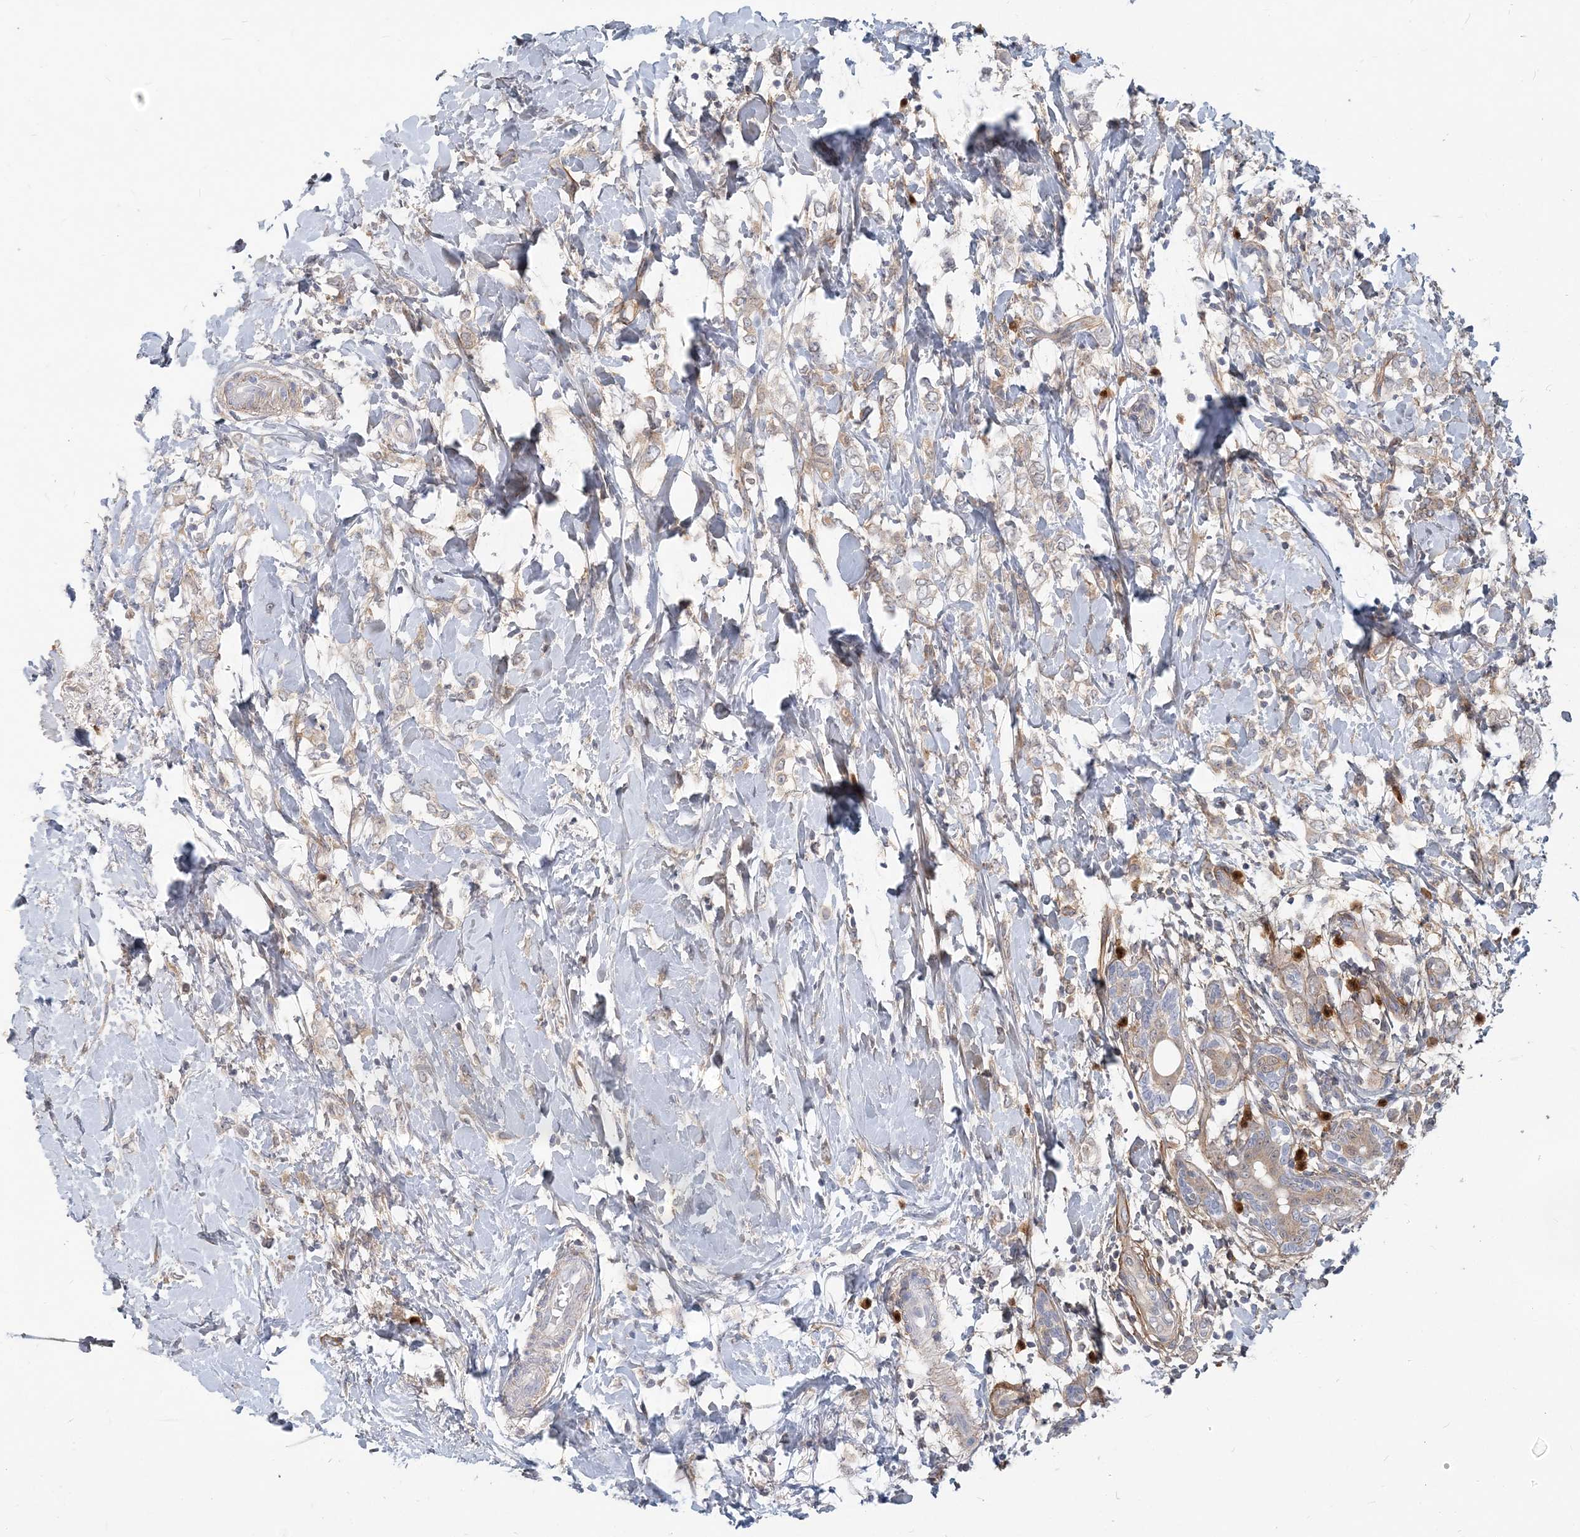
{"staining": {"intensity": "weak", "quantity": "<25%", "location": "cytoplasmic/membranous"}, "tissue": "breast cancer", "cell_type": "Tumor cells", "image_type": "cancer", "snomed": [{"axis": "morphology", "description": "Normal tissue, NOS"}, {"axis": "morphology", "description": "Lobular carcinoma"}, {"axis": "topography", "description": "Breast"}], "caption": "Tumor cells are negative for protein expression in human breast lobular carcinoma.", "gene": "GMPPA", "patient": {"sex": "female", "age": 47}}